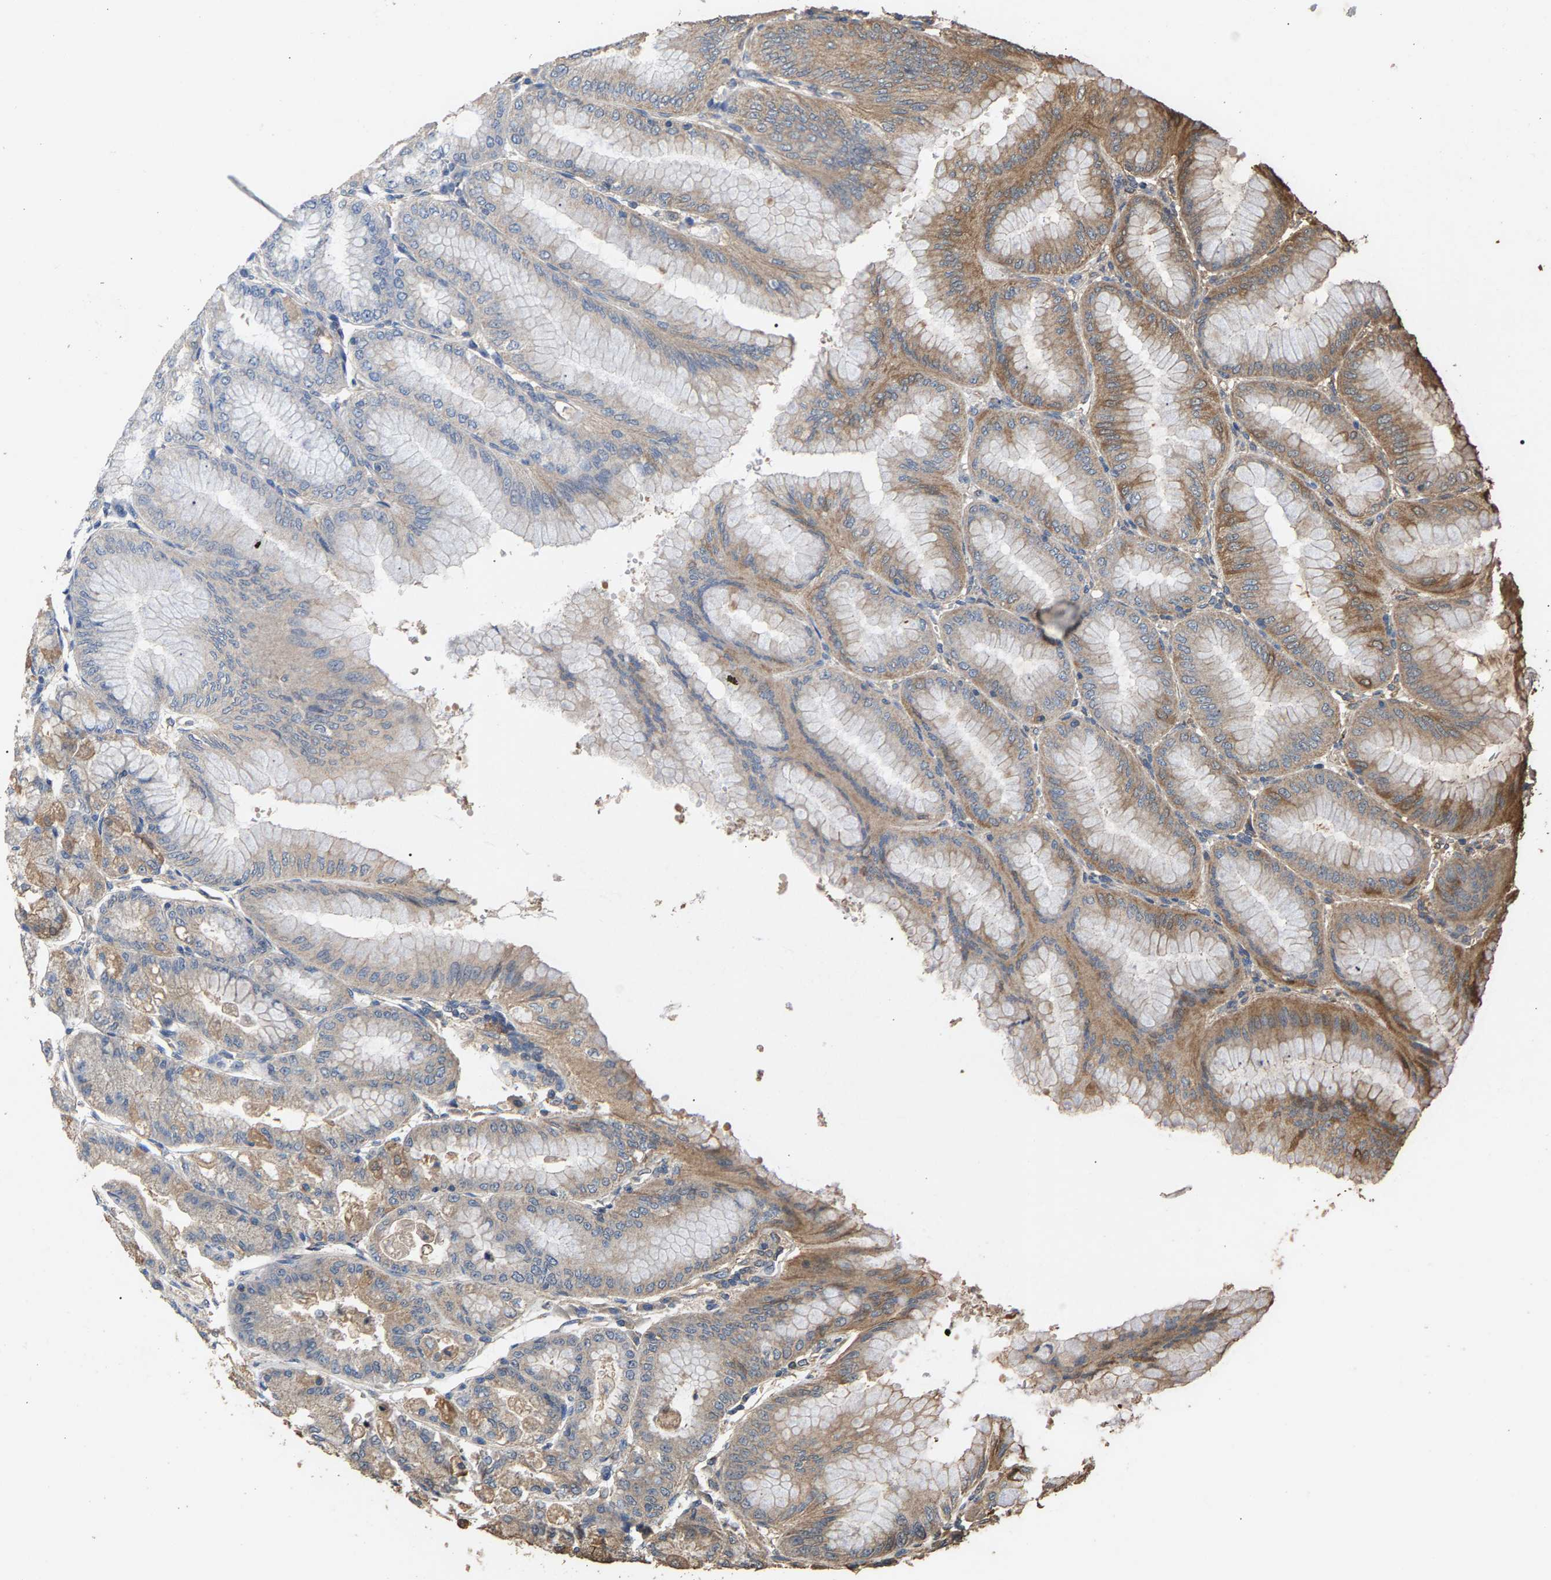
{"staining": {"intensity": "moderate", "quantity": ">75%", "location": "cytoplasmic/membranous"}, "tissue": "stomach", "cell_type": "Glandular cells", "image_type": "normal", "snomed": [{"axis": "morphology", "description": "Normal tissue, NOS"}, {"axis": "topography", "description": "Stomach, lower"}], "caption": "The image displays immunohistochemical staining of normal stomach. There is moderate cytoplasmic/membranous positivity is seen in approximately >75% of glandular cells. (Brightfield microscopy of DAB IHC at high magnification).", "gene": "HTRA3", "patient": {"sex": "male", "age": 71}}